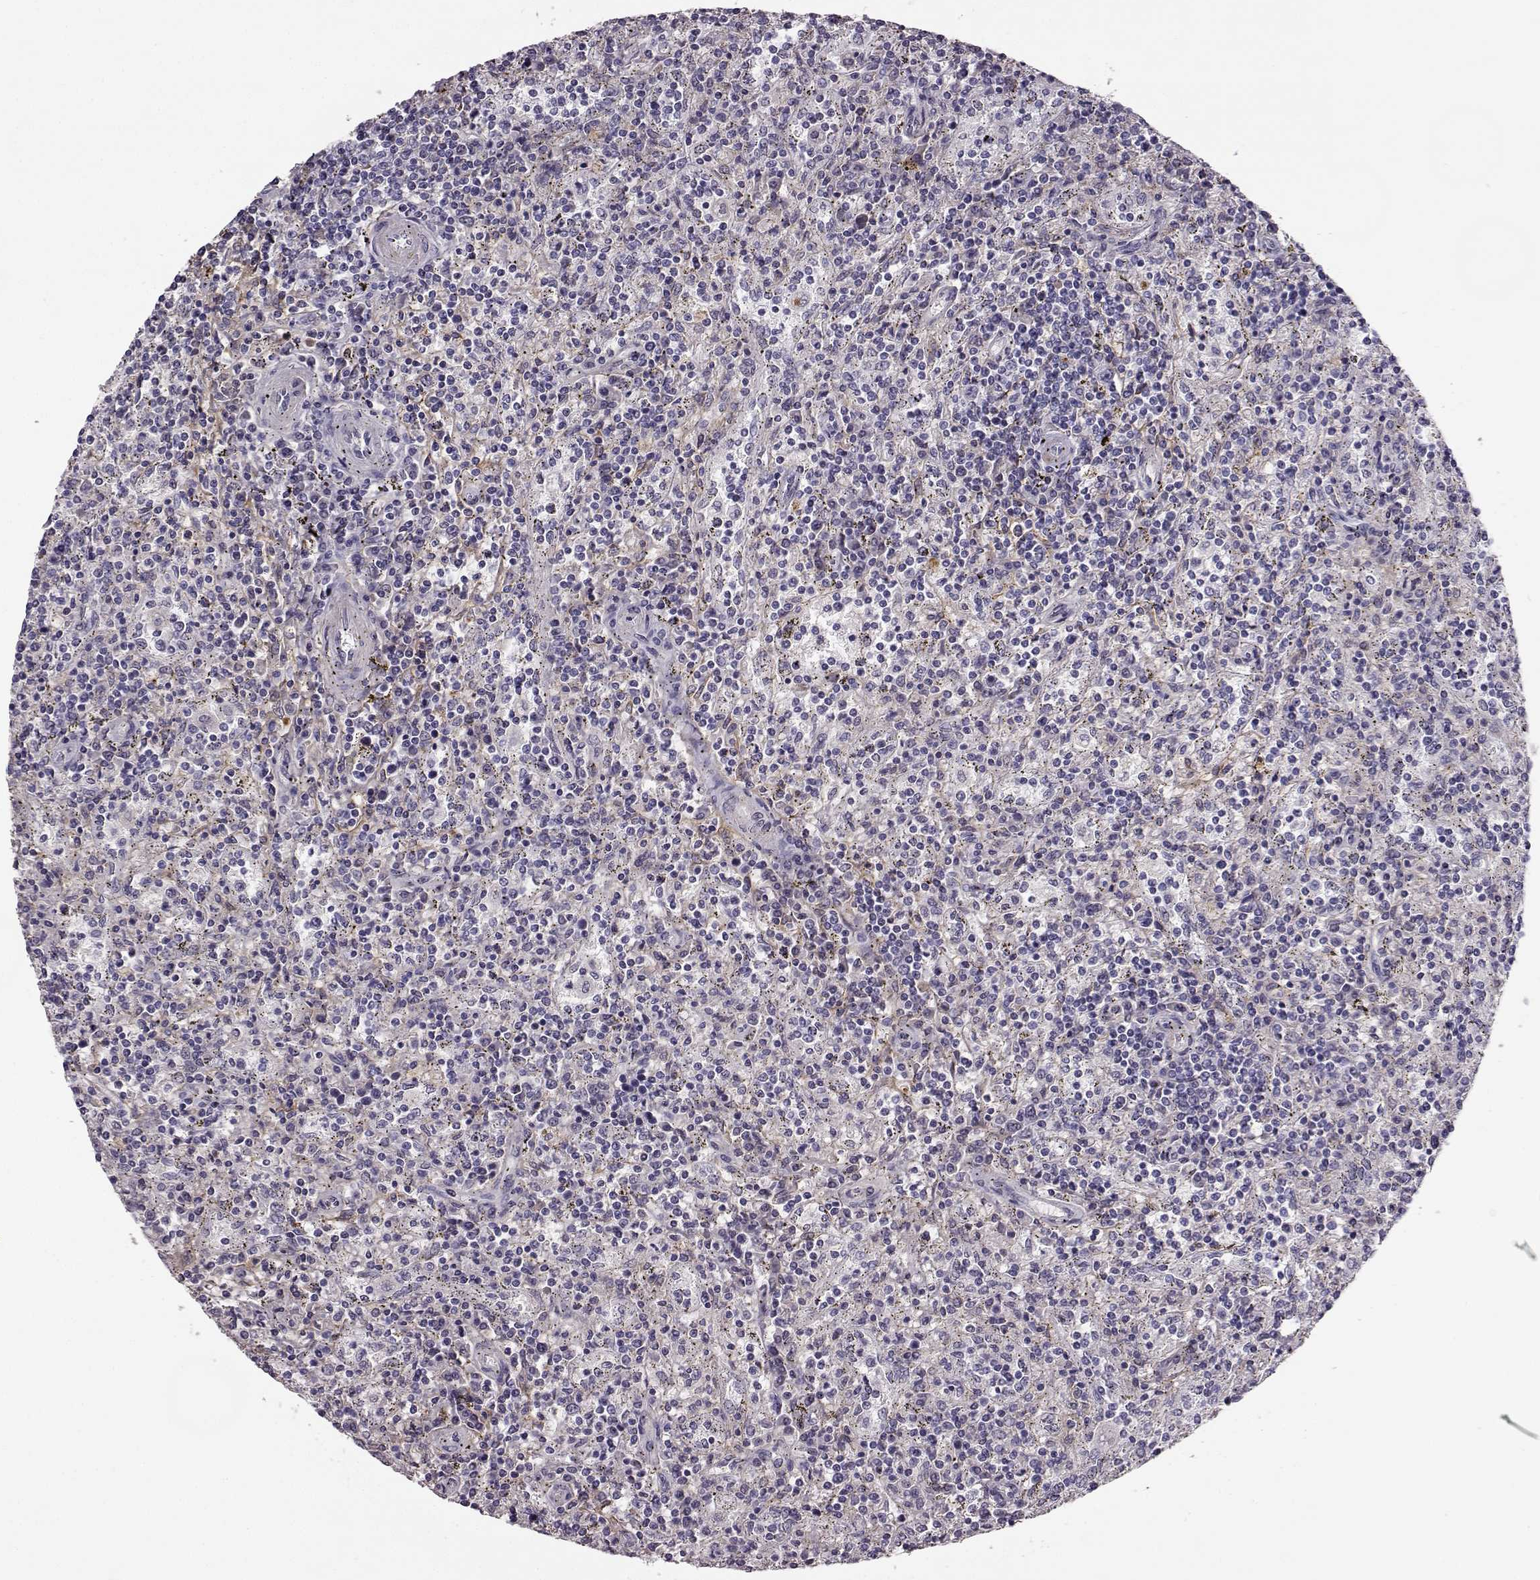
{"staining": {"intensity": "negative", "quantity": "none", "location": "none"}, "tissue": "lymphoma", "cell_type": "Tumor cells", "image_type": "cancer", "snomed": [{"axis": "morphology", "description": "Malignant lymphoma, non-Hodgkin's type, Low grade"}, {"axis": "topography", "description": "Spleen"}], "caption": "A histopathology image of malignant lymphoma, non-Hodgkin's type (low-grade) stained for a protein demonstrates no brown staining in tumor cells. (DAB (3,3'-diaminobenzidine) IHC with hematoxylin counter stain).", "gene": "TRIM69", "patient": {"sex": "male", "age": 62}}